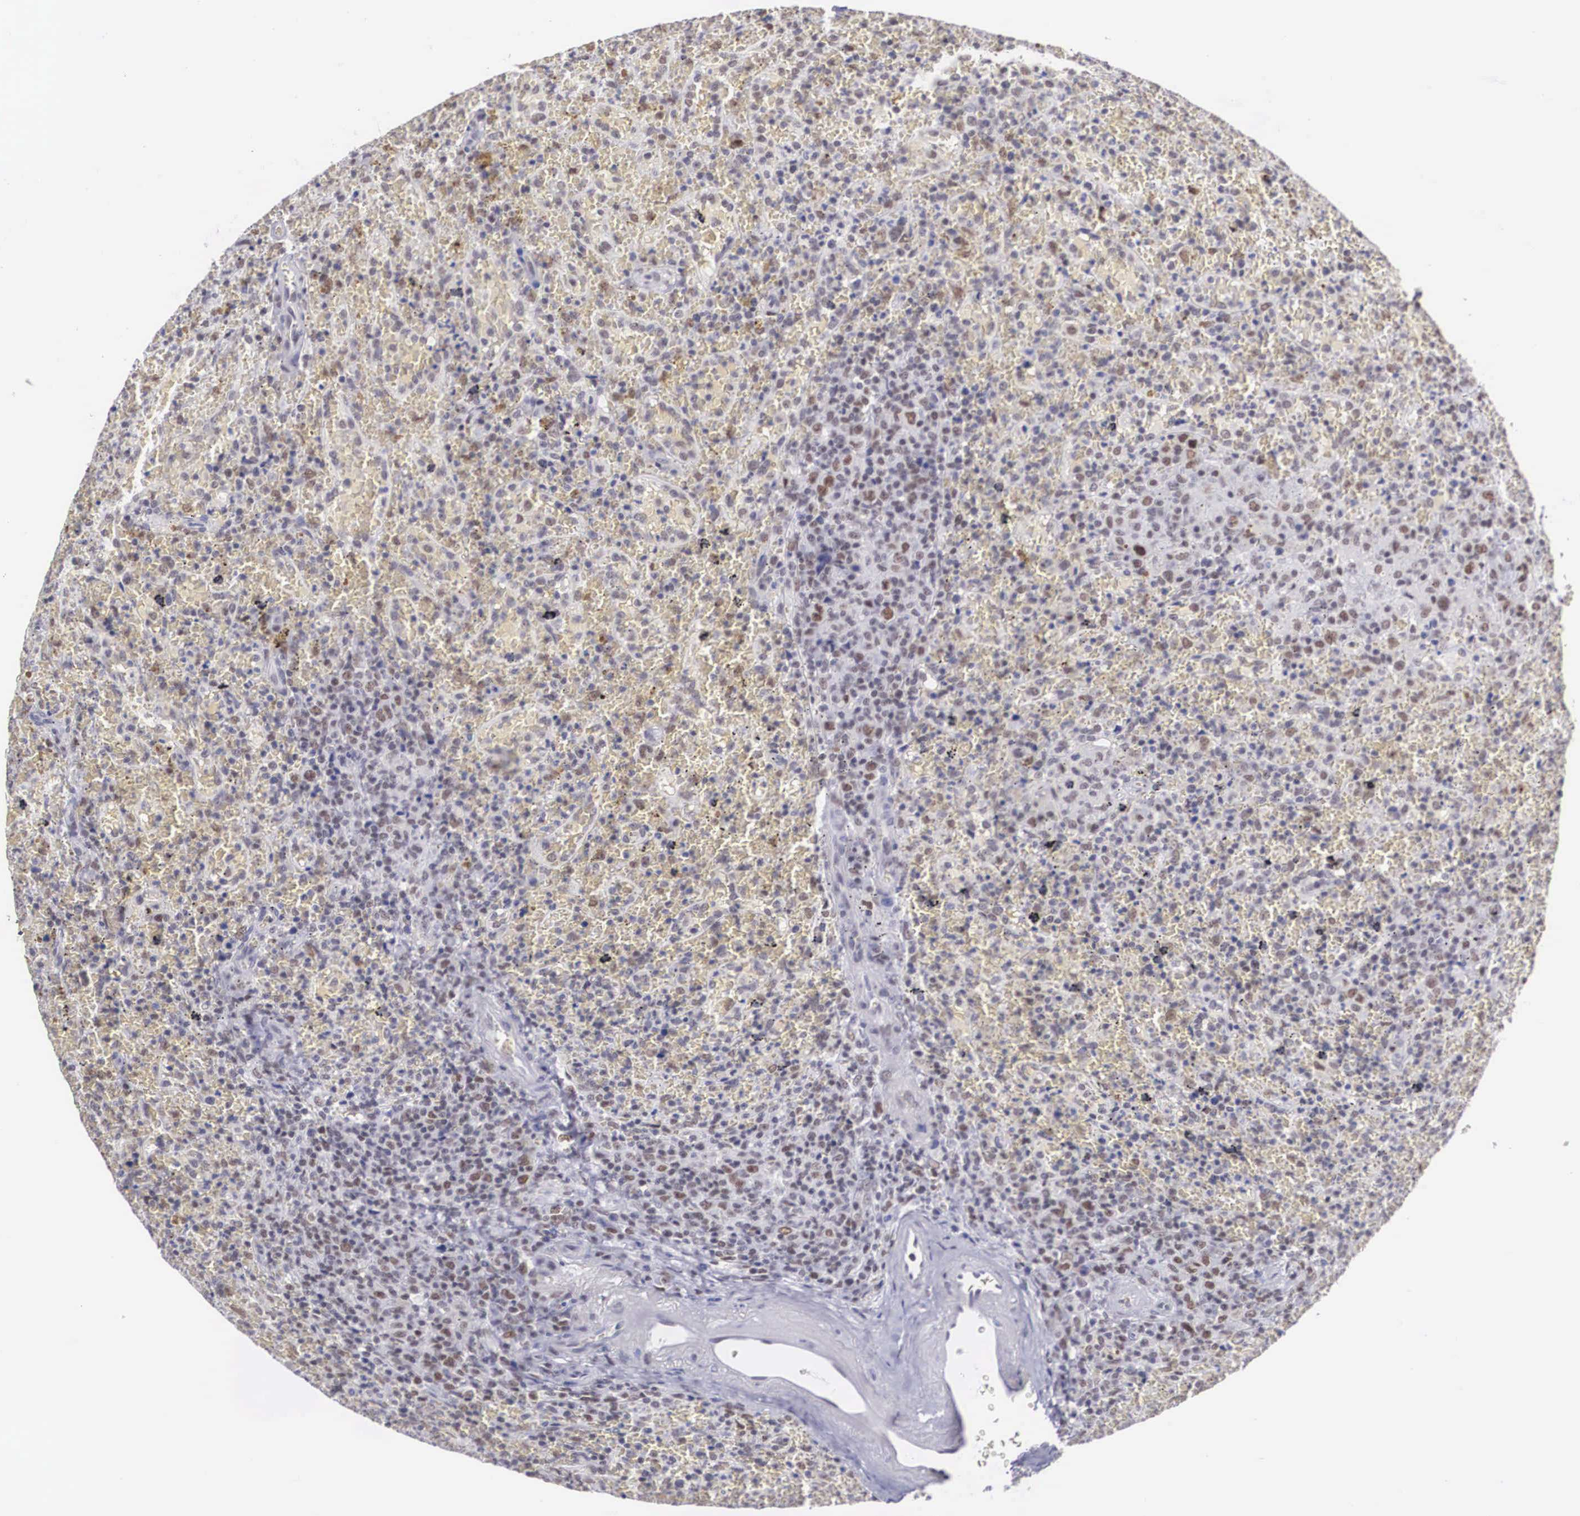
{"staining": {"intensity": "weak", "quantity": "25%-75%", "location": "nuclear"}, "tissue": "lymphoma", "cell_type": "Tumor cells", "image_type": "cancer", "snomed": [{"axis": "morphology", "description": "Malignant lymphoma, non-Hodgkin's type, High grade"}, {"axis": "topography", "description": "Spleen"}, {"axis": "topography", "description": "Lymph node"}], "caption": "A brown stain highlights weak nuclear expression of a protein in human malignant lymphoma, non-Hodgkin's type (high-grade) tumor cells.", "gene": "CSTF2", "patient": {"sex": "female", "age": 70}}